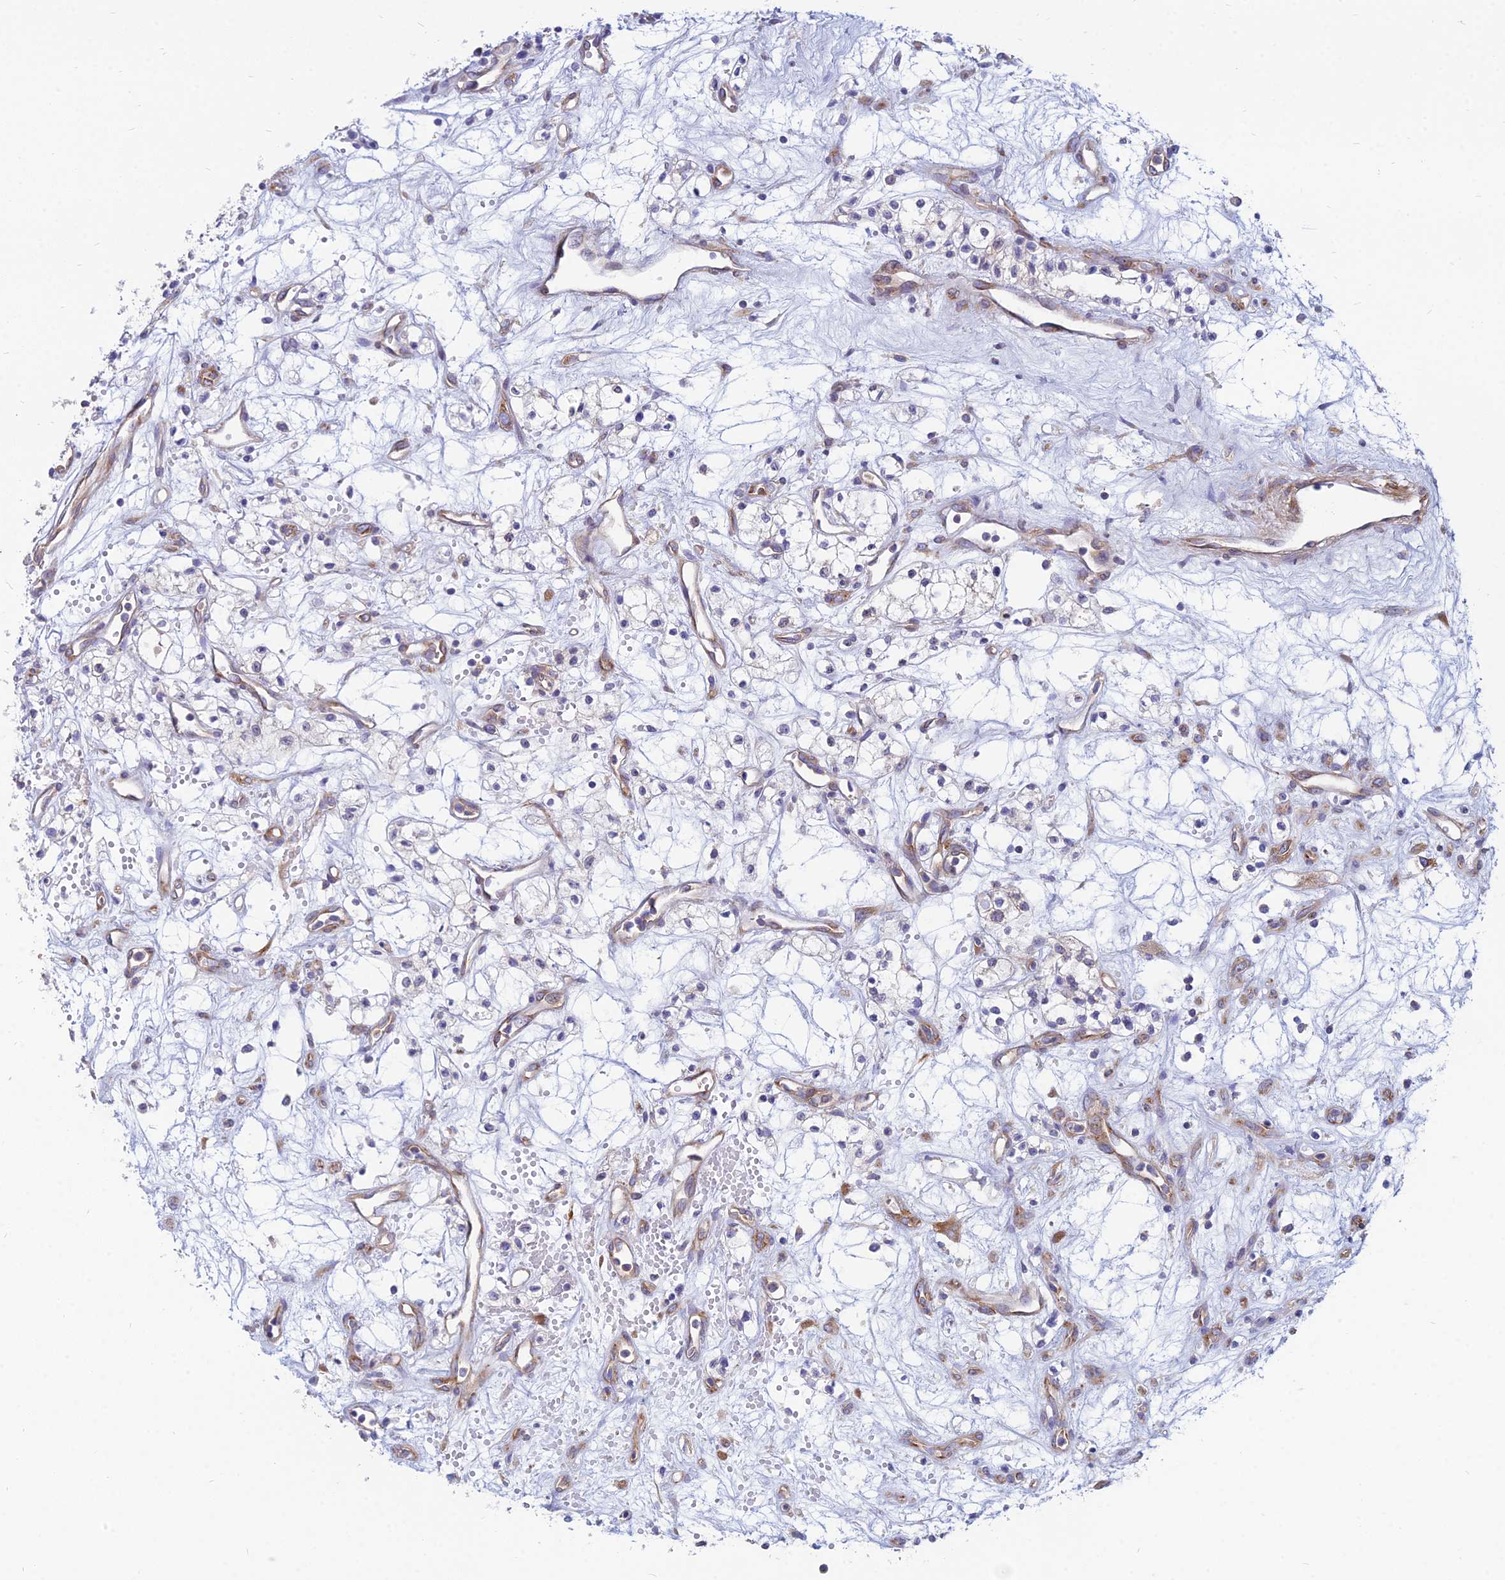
{"staining": {"intensity": "negative", "quantity": "none", "location": "none"}, "tissue": "renal cancer", "cell_type": "Tumor cells", "image_type": "cancer", "snomed": [{"axis": "morphology", "description": "Adenocarcinoma, NOS"}, {"axis": "topography", "description": "Kidney"}], "caption": "The histopathology image reveals no significant positivity in tumor cells of adenocarcinoma (renal).", "gene": "TXLNA", "patient": {"sex": "male", "age": 59}}